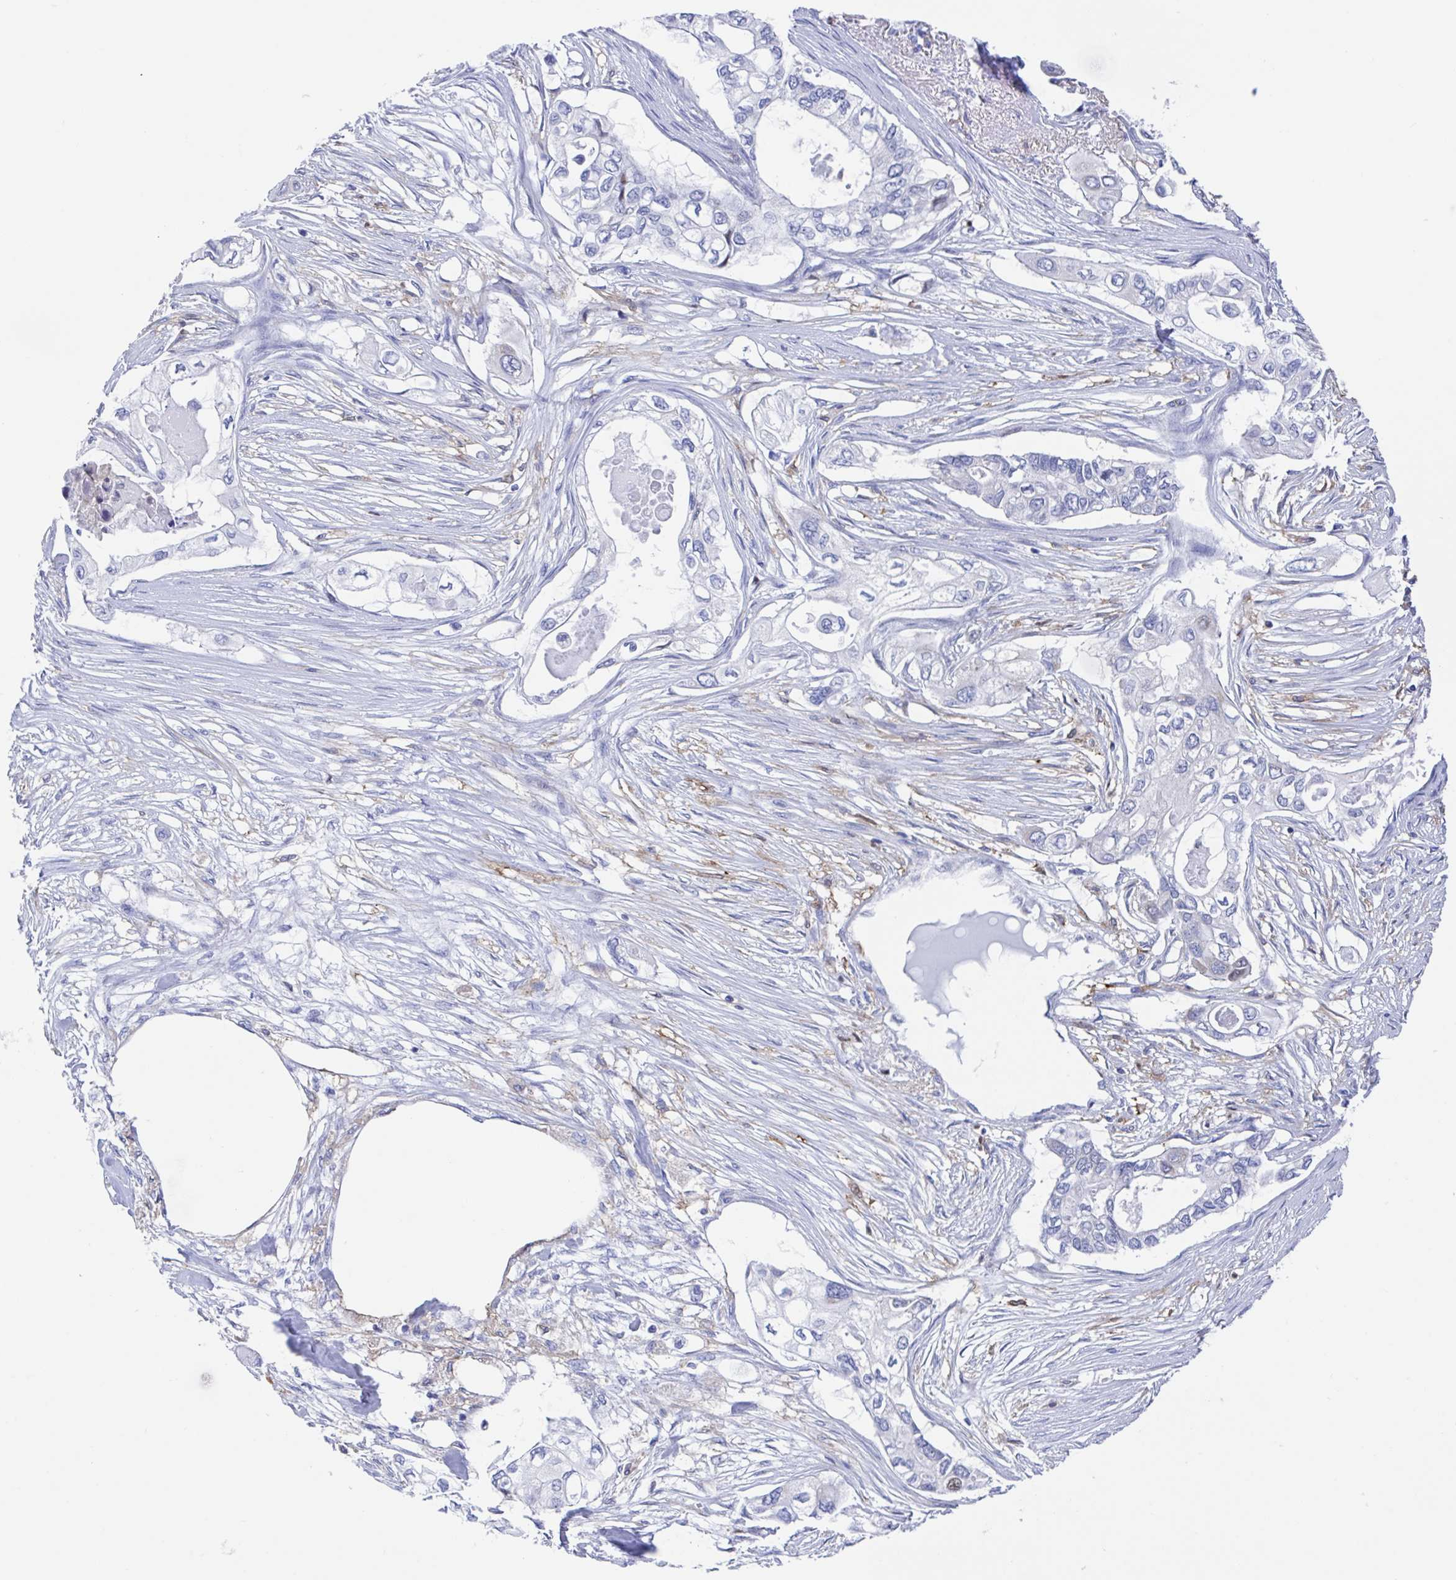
{"staining": {"intensity": "negative", "quantity": "none", "location": "none"}, "tissue": "pancreatic cancer", "cell_type": "Tumor cells", "image_type": "cancer", "snomed": [{"axis": "morphology", "description": "Adenocarcinoma, NOS"}, {"axis": "topography", "description": "Pancreas"}], "caption": "Immunohistochemistry (IHC) histopathology image of neoplastic tissue: human pancreatic cancer stained with DAB demonstrates no significant protein staining in tumor cells.", "gene": "FCGR3A", "patient": {"sex": "female", "age": 63}}